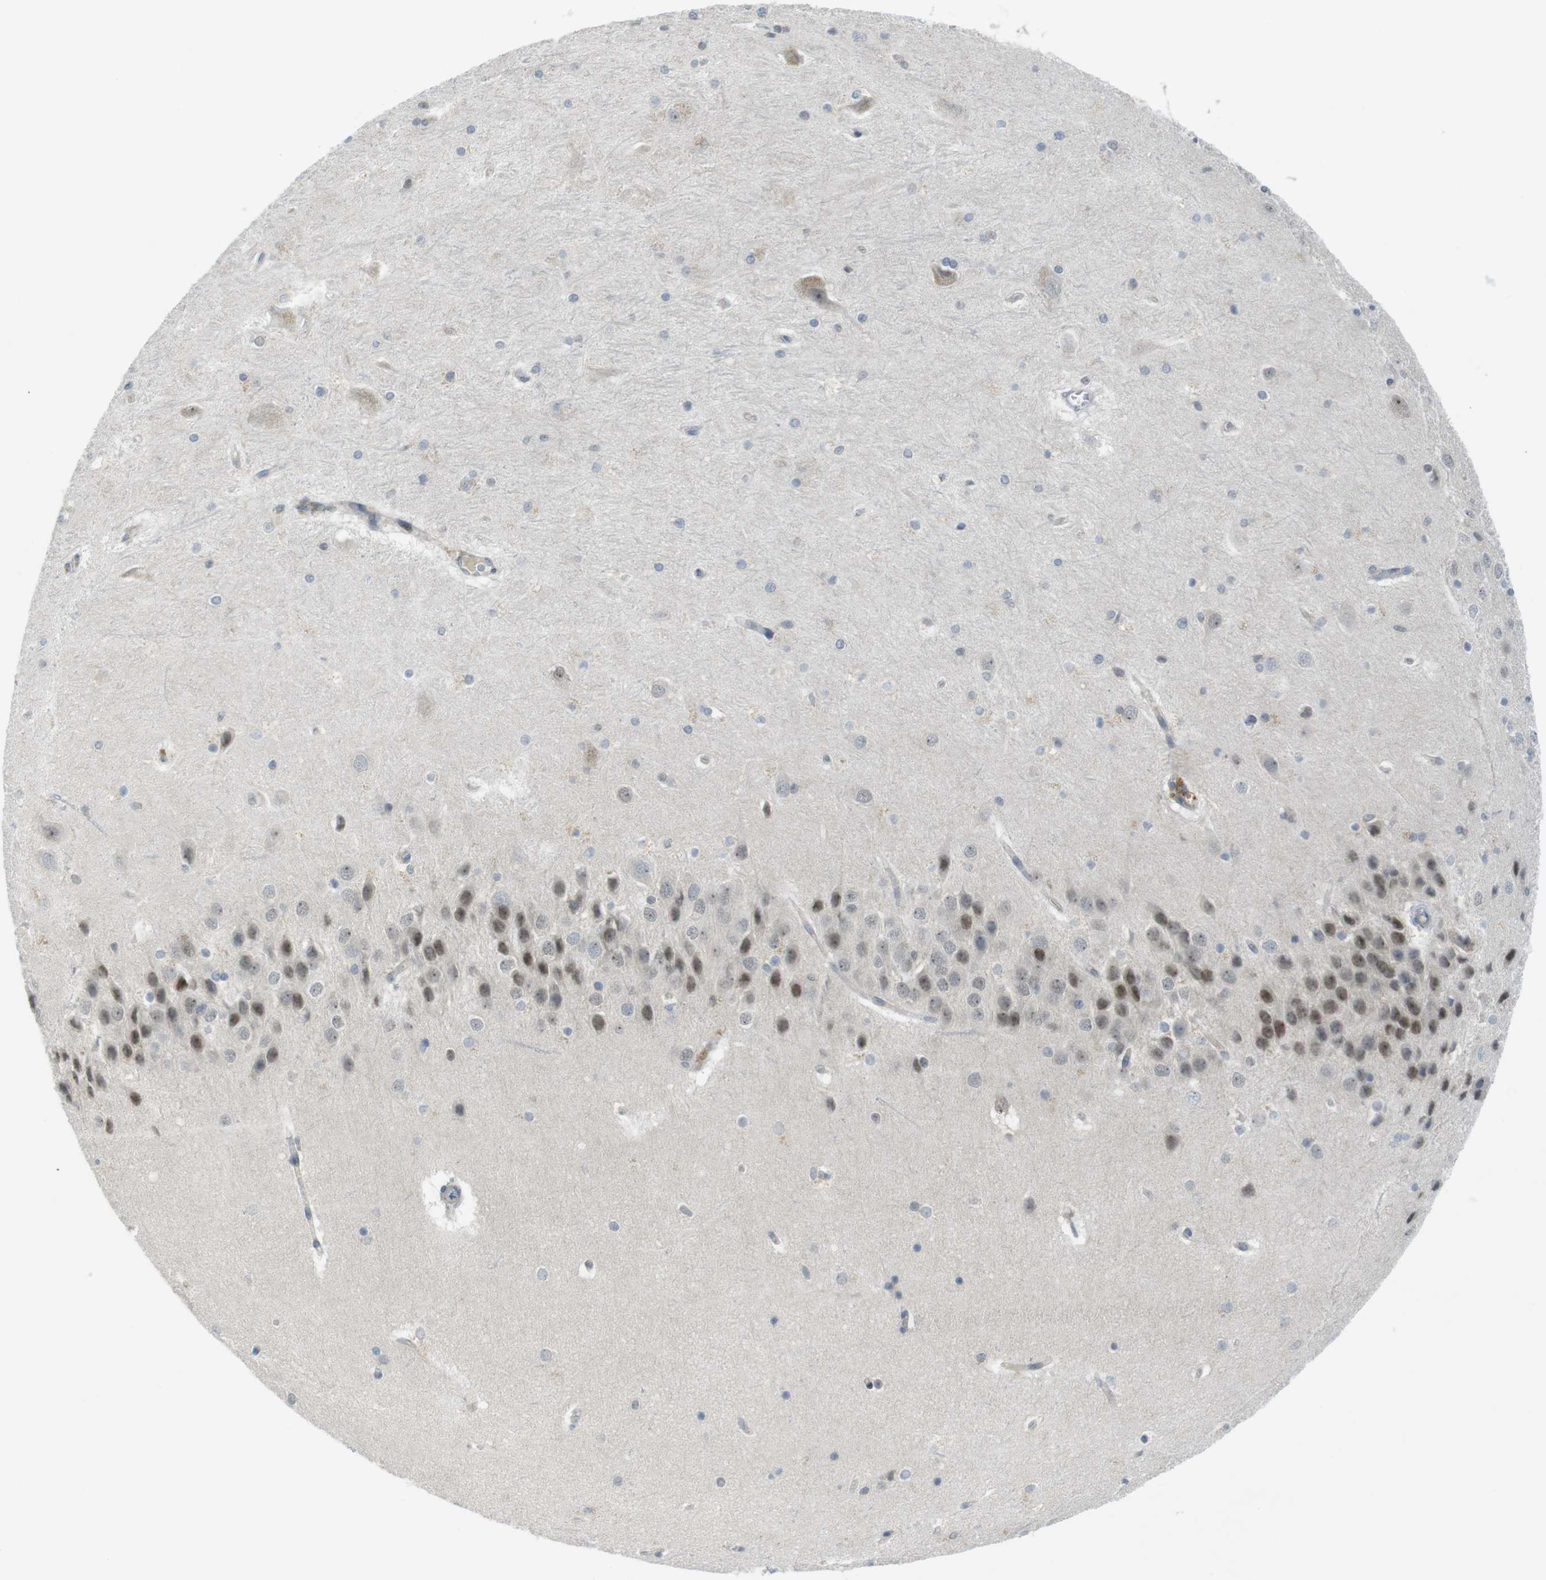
{"staining": {"intensity": "weak", "quantity": "<25%", "location": "cytoplasmic/membranous,nuclear"}, "tissue": "hippocampus", "cell_type": "Glial cells", "image_type": "normal", "snomed": [{"axis": "morphology", "description": "Normal tissue, NOS"}, {"axis": "topography", "description": "Hippocampus"}], "caption": "Protein analysis of benign hippocampus displays no significant positivity in glial cells. (DAB (3,3'-diaminobenzidine) IHC with hematoxylin counter stain).", "gene": "RCC1", "patient": {"sex": "female", "age": 19}}